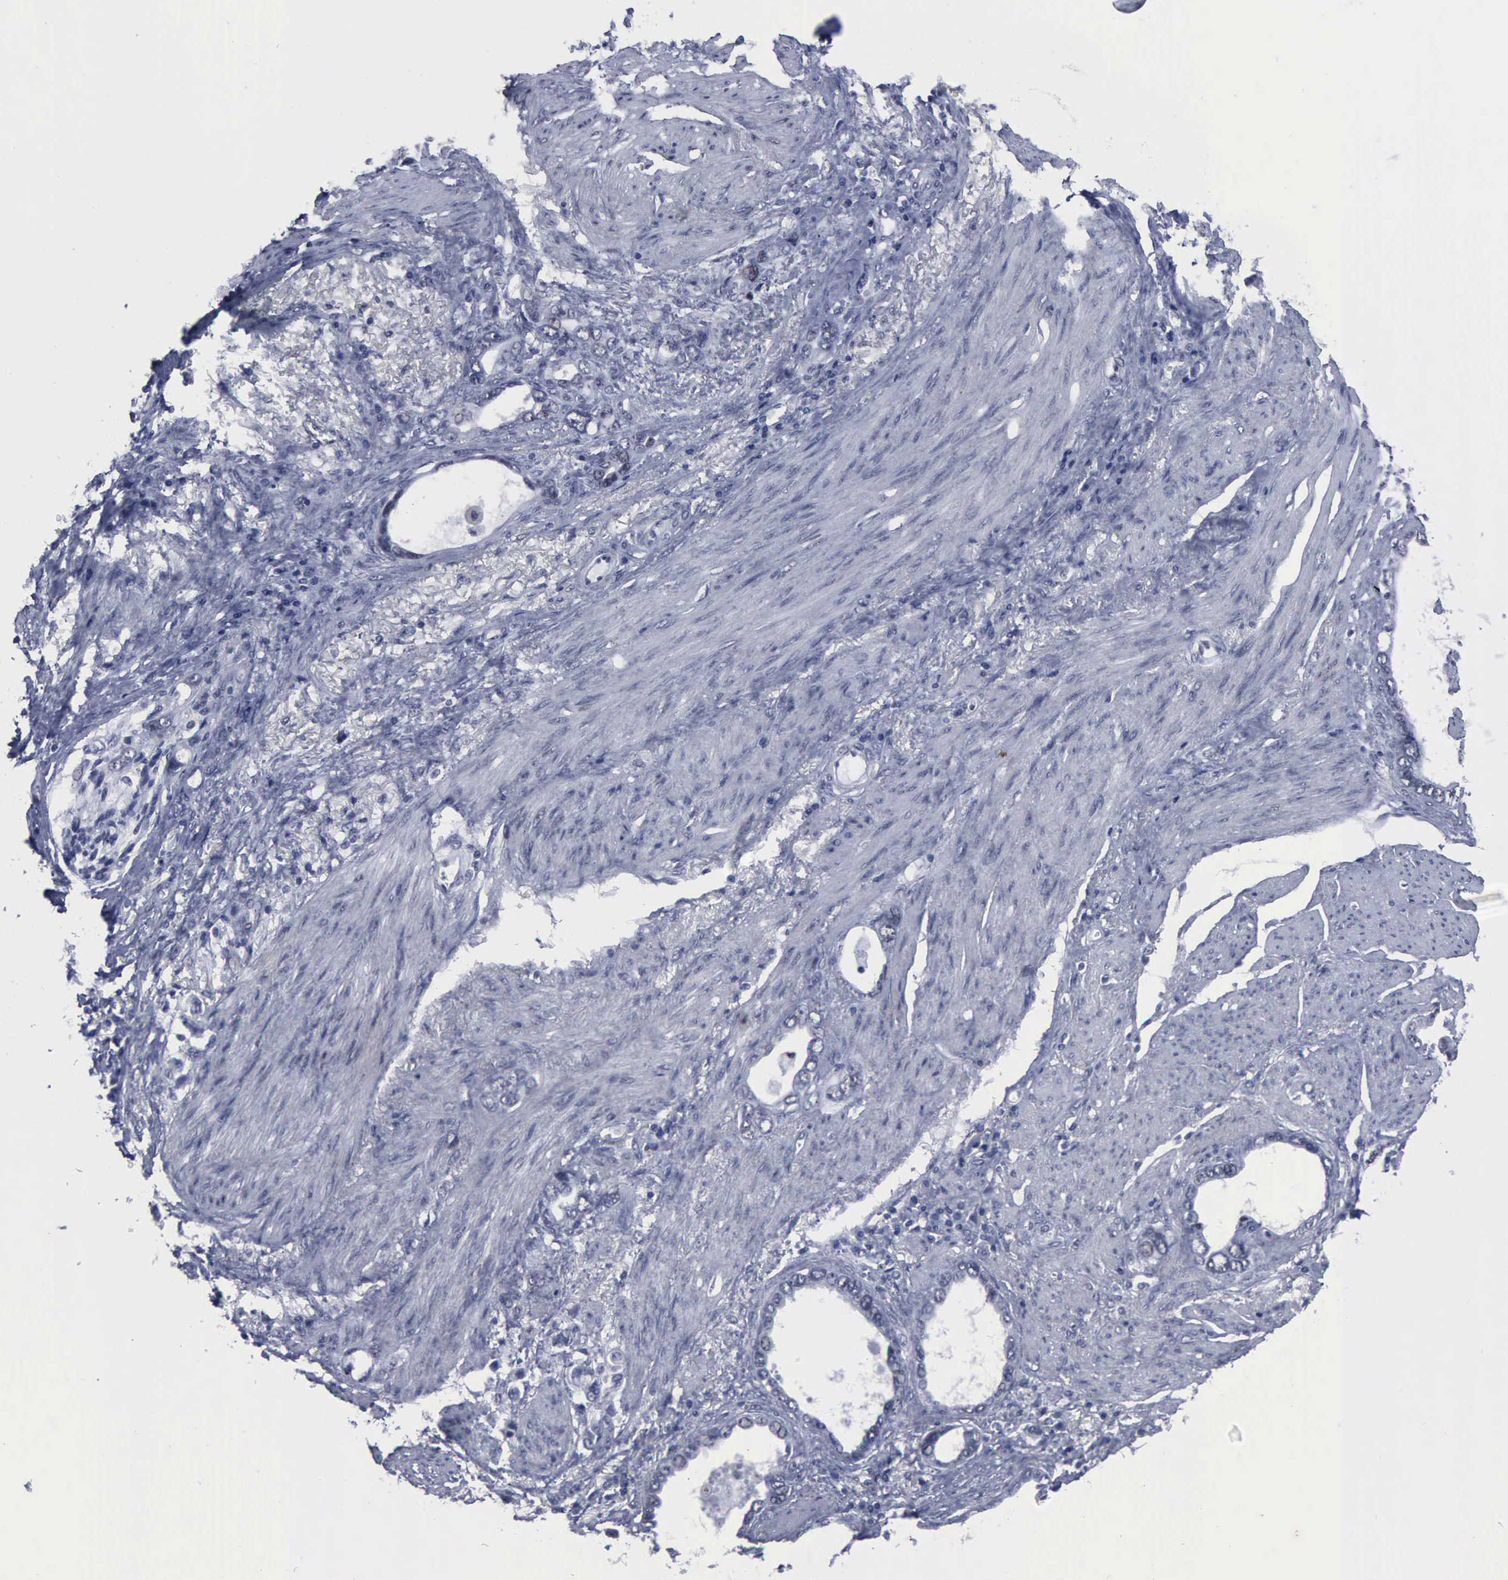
{"staining": {"intensity": "negative", "quantity": "none", "location": "none"}, "tissue": "stomach cancer", "cell_type": "Tumor cells", "image_type": "cancer", "snomed": [{"axis": "morphology", "description": "Adenocarcinoma, NOS"}, {"axis": "topography", "description": "Stomach"}], "caption": "IHC histopathology image of human stomach cancer (adenocarcinoma) stained for a protein (brown), which demonstrates no staining in tumor cells.", "gene": "BRD1", "patient": {"sex": "male", "age": 78}}